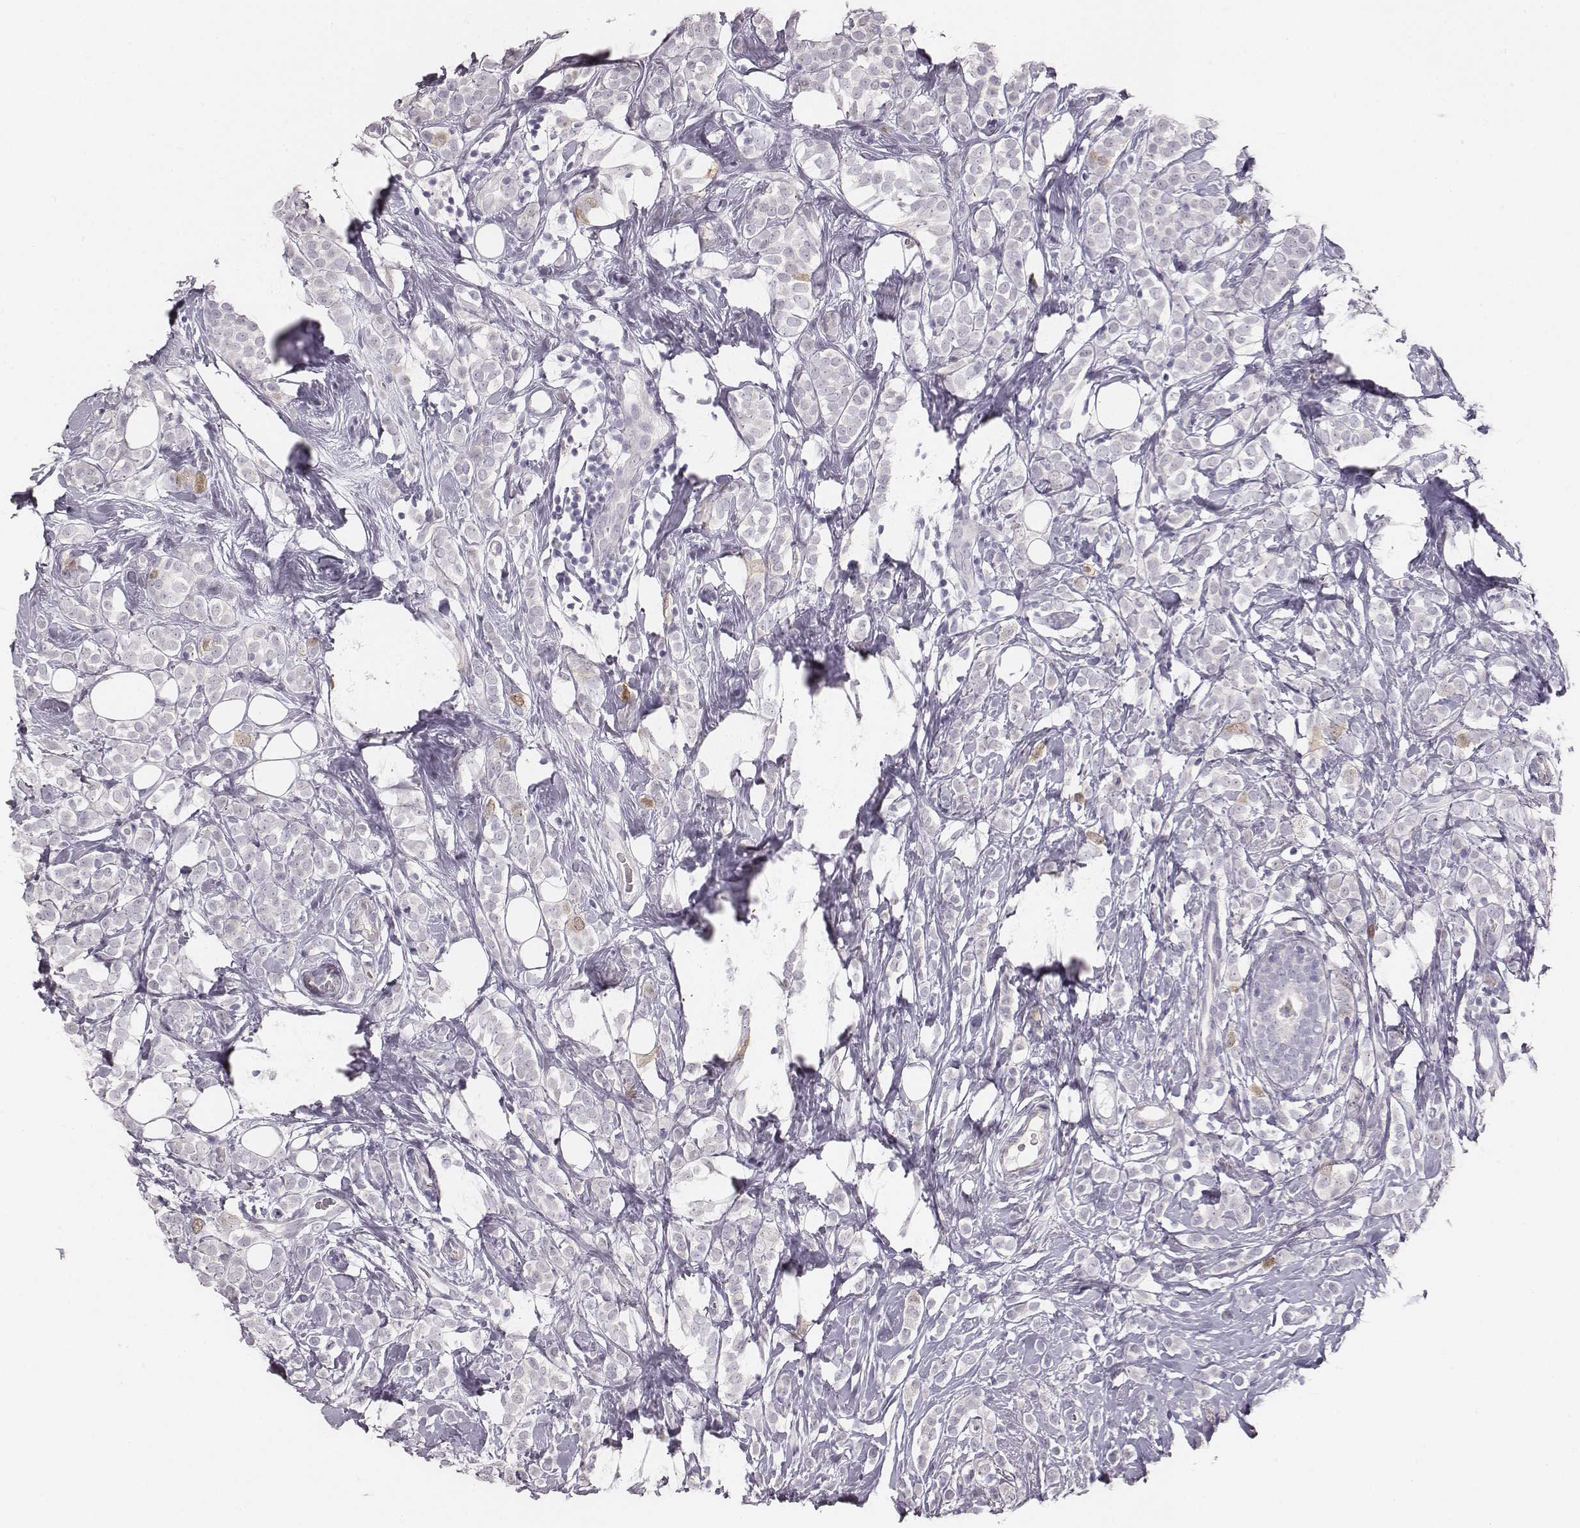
{"staining": {"intensity": "negative", "quantity": "none", "location": "none"}, "tissue": "breast cancer", "cell_type": "Tumor cells", "image_type": "cancer", "snomed": [{"axis": "morphology", "description": "Lobular carcinoma"}, {"axis": "topography", "description": "Breast"}], "caption": "Immunohistochemistry (IHC) image of neoplastic tissue: human breast cancer (lobular carcinoma) stained with DAB reveals no significant protein staining in tumor cells.", "gene": "PBK", "patient": {"sex": "female", "age": 49}}